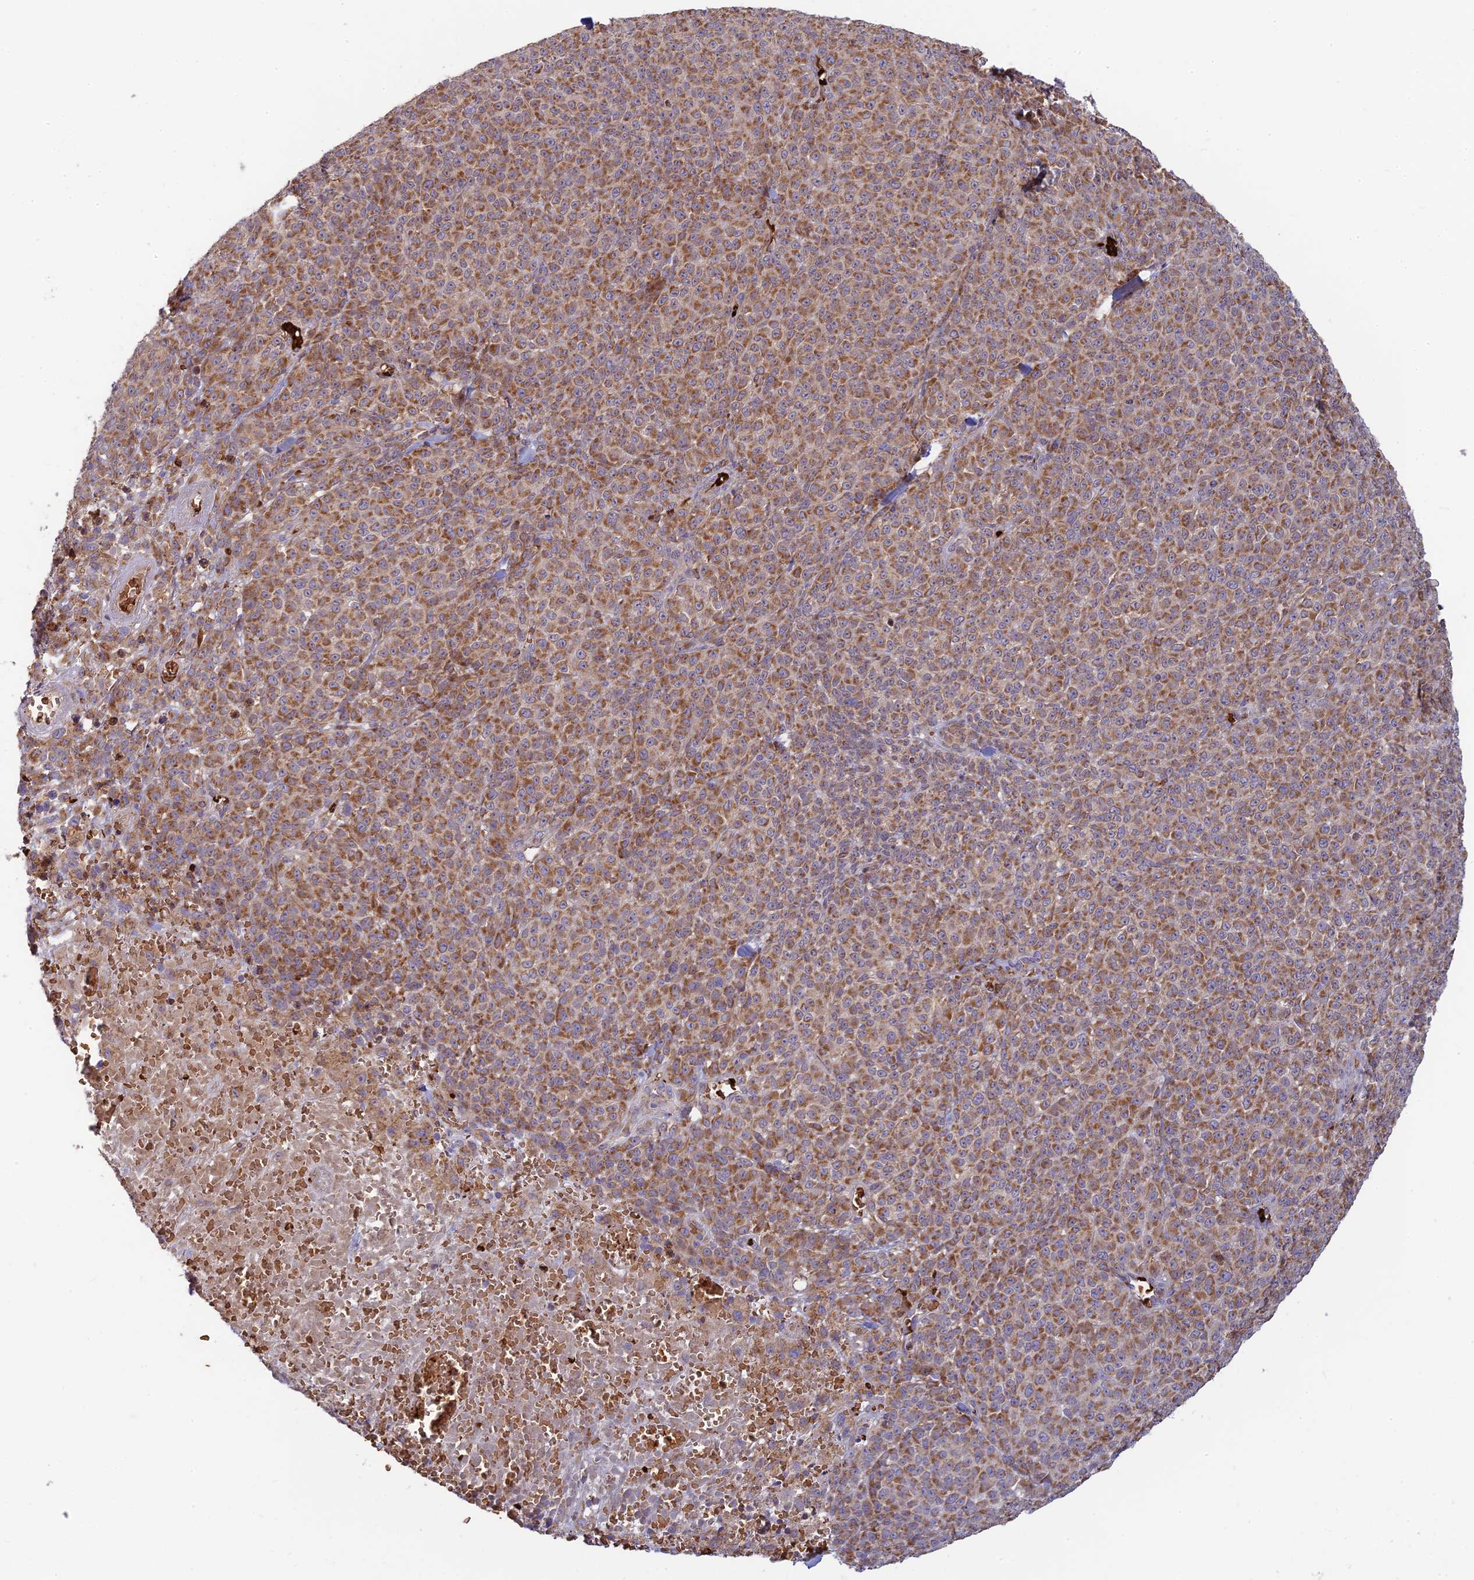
{"staining": {"intensity": "moderate", "quantity": ">75%", "location": "cytoplasmic/membranous"}, "tissue": "melanoma", "cell_type": "Tumor cells", "image_type": "cancer", "snomed": [{"axis": "morphology", "description": "Normal tissue, NOS"}, {"axis": "morphology", "description": "Malignant melanoma, NOS"}, {"axis": "topography", "description": "Skin"}], "caption": "The immunohistochemical stain labels moderate cytoplasmic/membranous positivity in tumor cells of malignant melanoma tissue.", "gene": "UFSP2", "patient": {"sex": "female", "age": 34}}